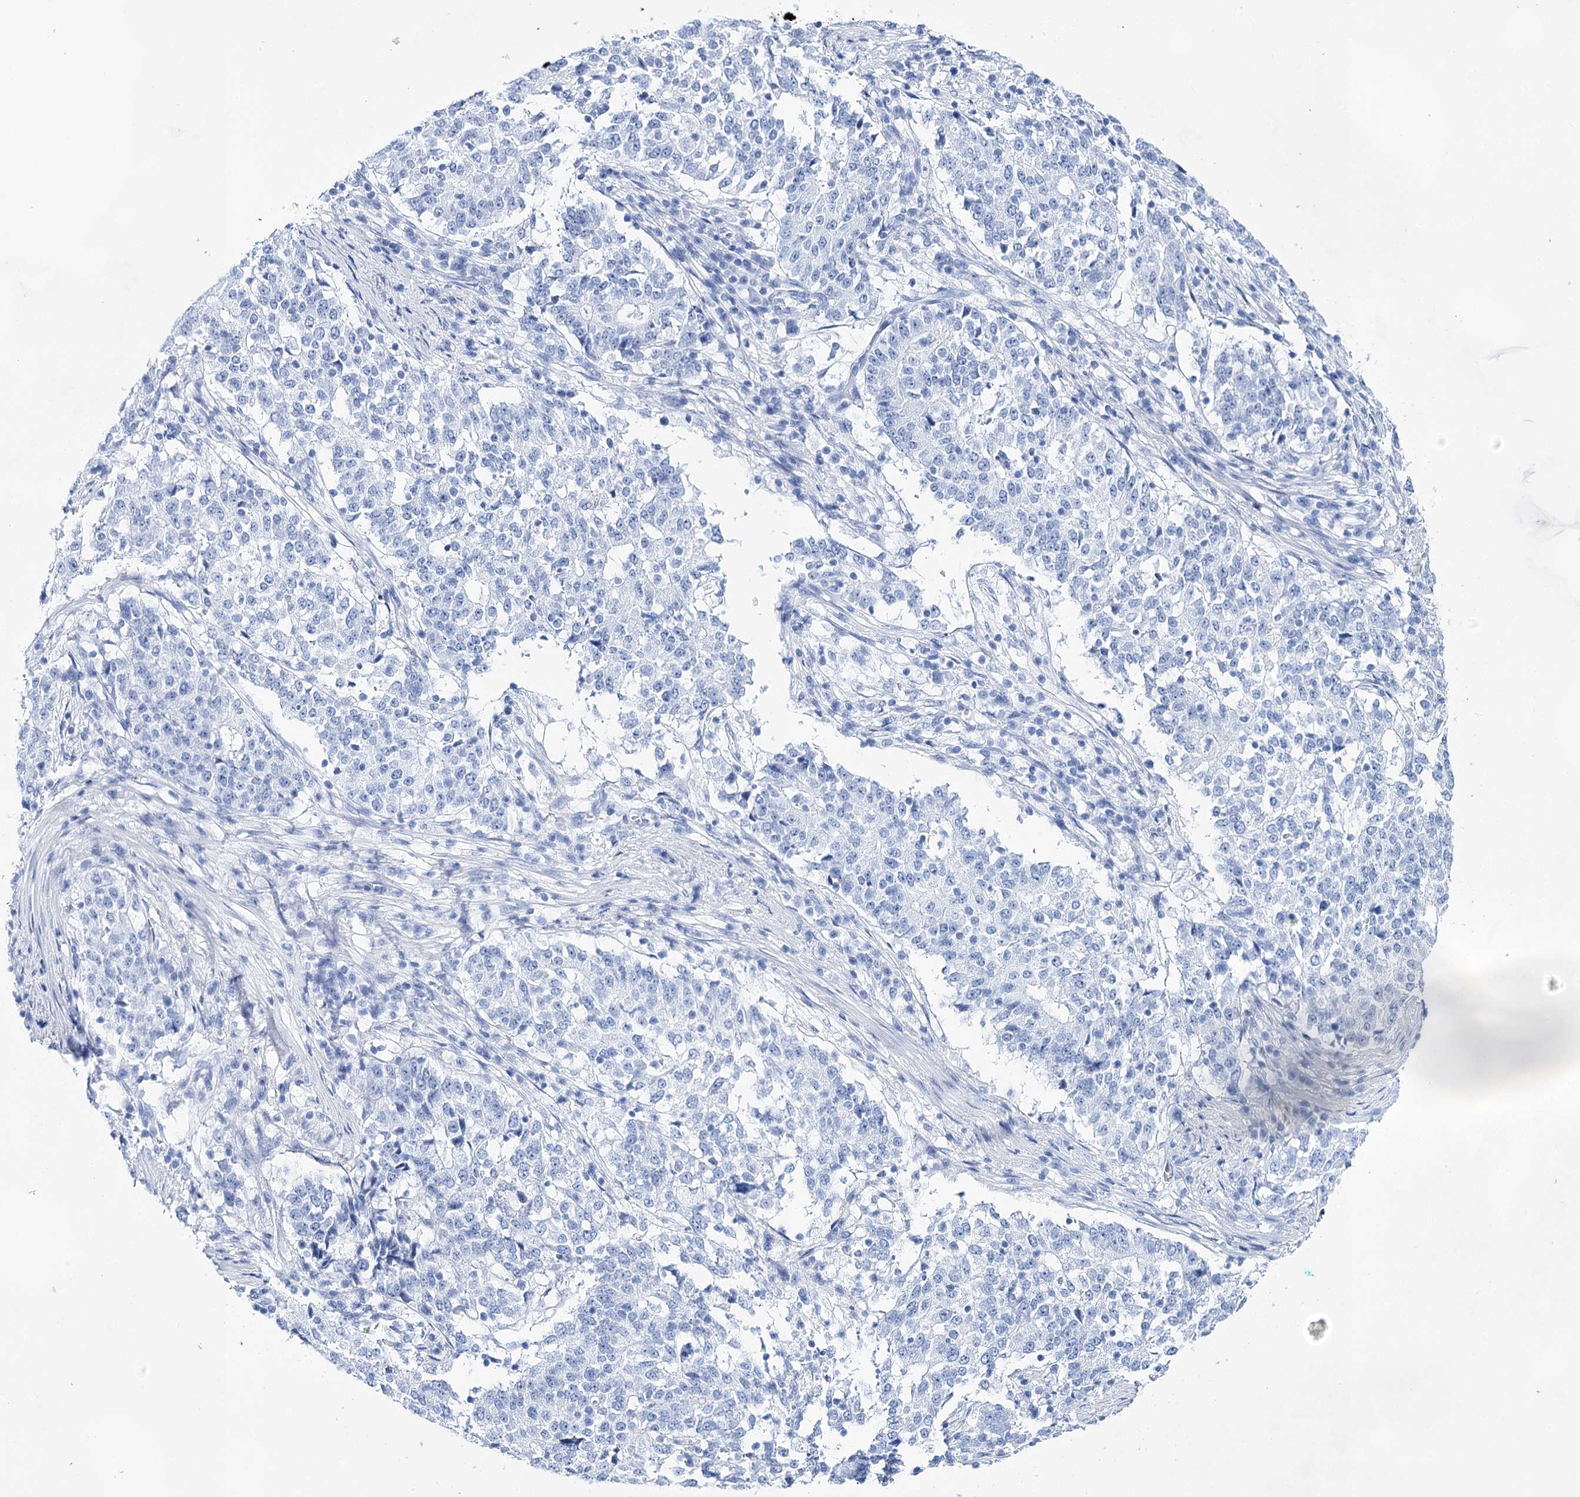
{"staining": {"intensity": "negative", "quantity": "none", "location": "none"}, "tissue": "stomach cancer", "cell_type": "Tumor cells", "image_type": "cancer", "snomed": [{"axis": "morphology", "description": "Adenocarcinoma, NOS"}, {"axis": "topography", "description": "Stomach"}], "caption": "Immunohistochemical staining of stomach cancer (adenocarcinoma) shows no significant staining in tumor cells.", "gene": "LALBA", "patient": {"sex": "male", "age": 59}}